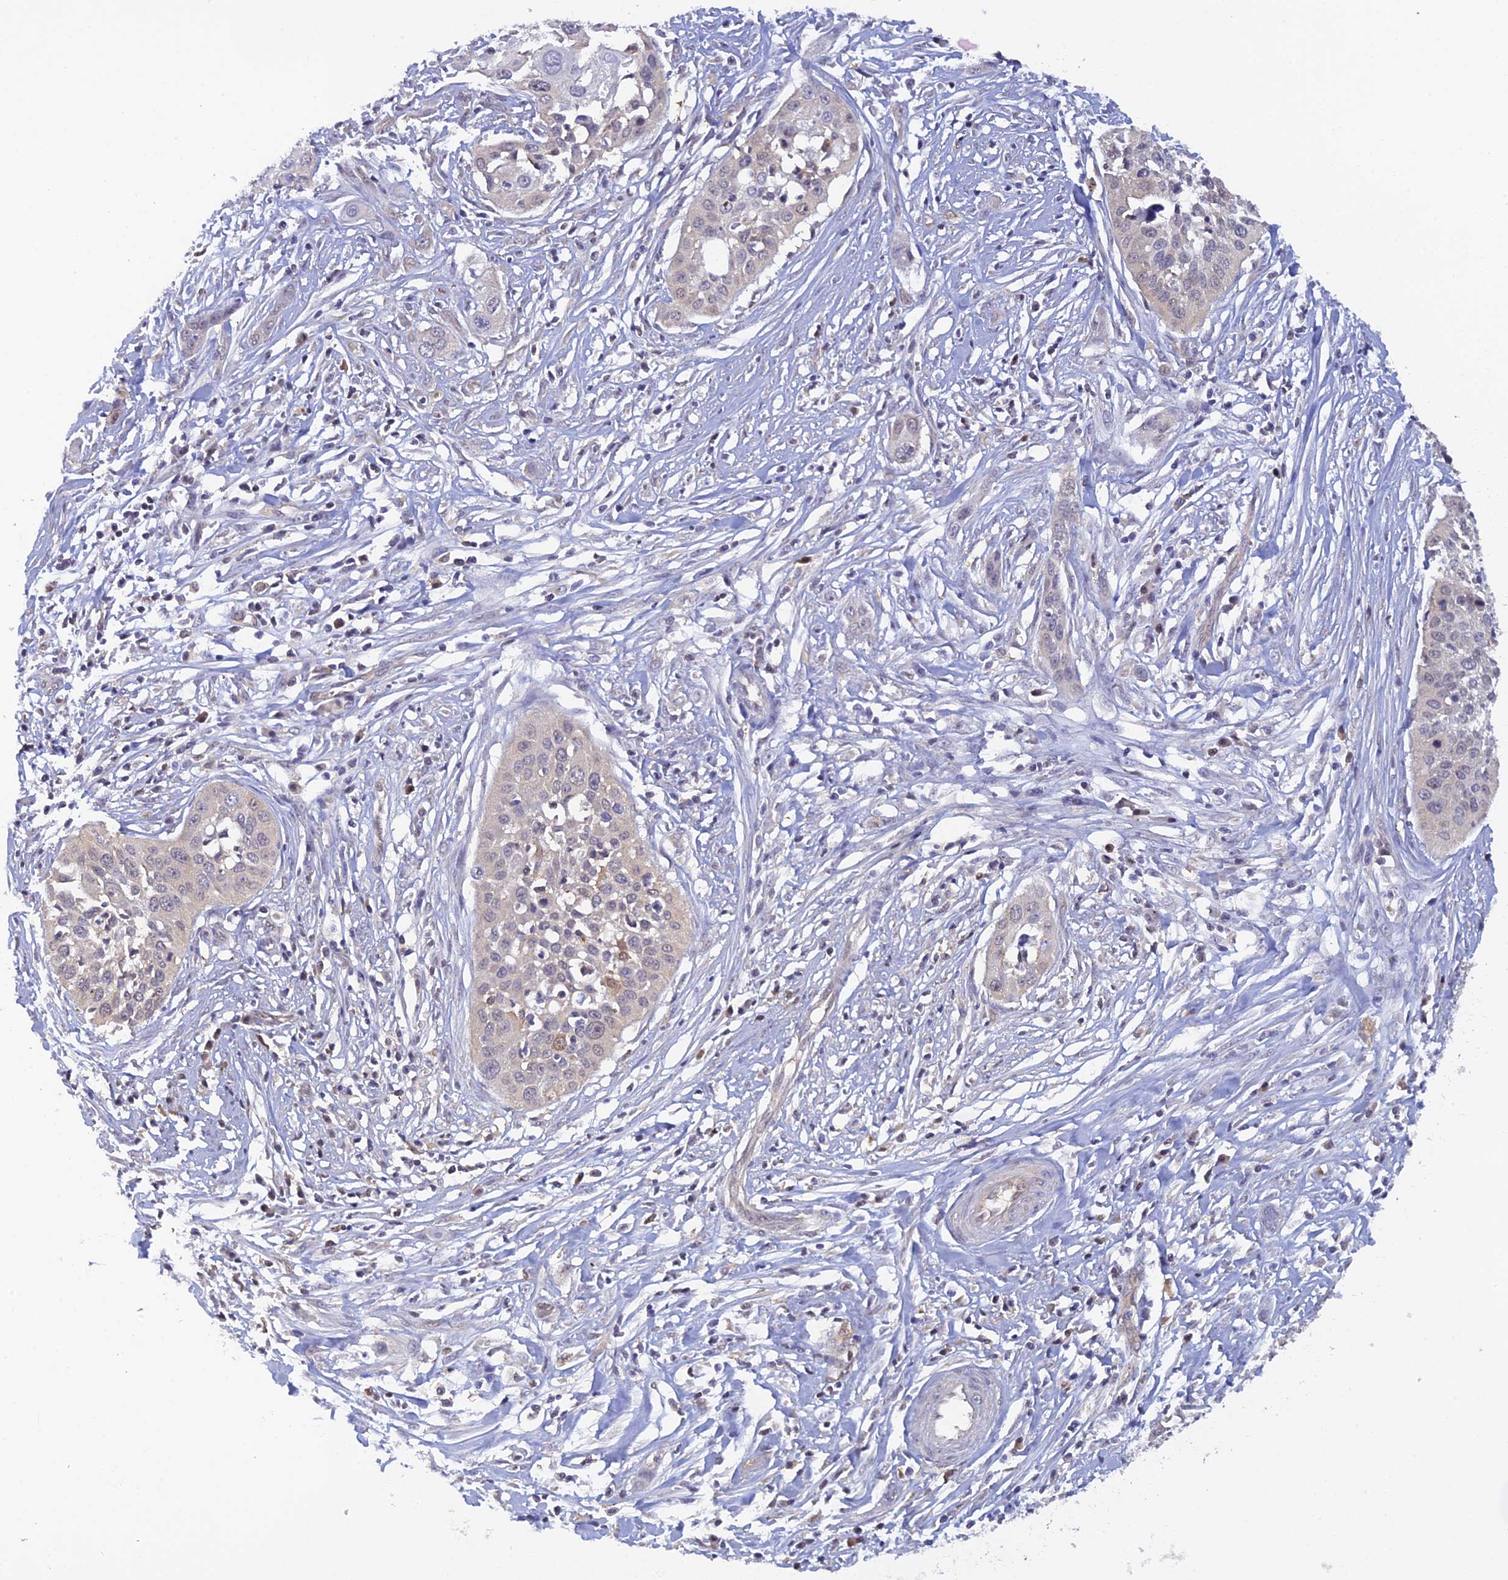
{"staining": {"intensity": "negative", "quantity": "none", "location": "none"}, "tissue": "cervical cancer", "cell_type": "Tumor cells", "image_type": "cancer", "snomed": [{"axis": "morphology", "description": "Squamous cell carcinoma, NOS"}, {"axis": "topography", "description": "Cervix"}], "caption": "Immunohistochemistry micrograph of neoplastic tissue: cervical cancer (squamous cell carcinoma) stained with DAB (3,3'-diaminobenzidine) shows no significant protein staining in tumor cells.", "gene": "HINT1", "patient": {"sex": "female", "age": 34}}